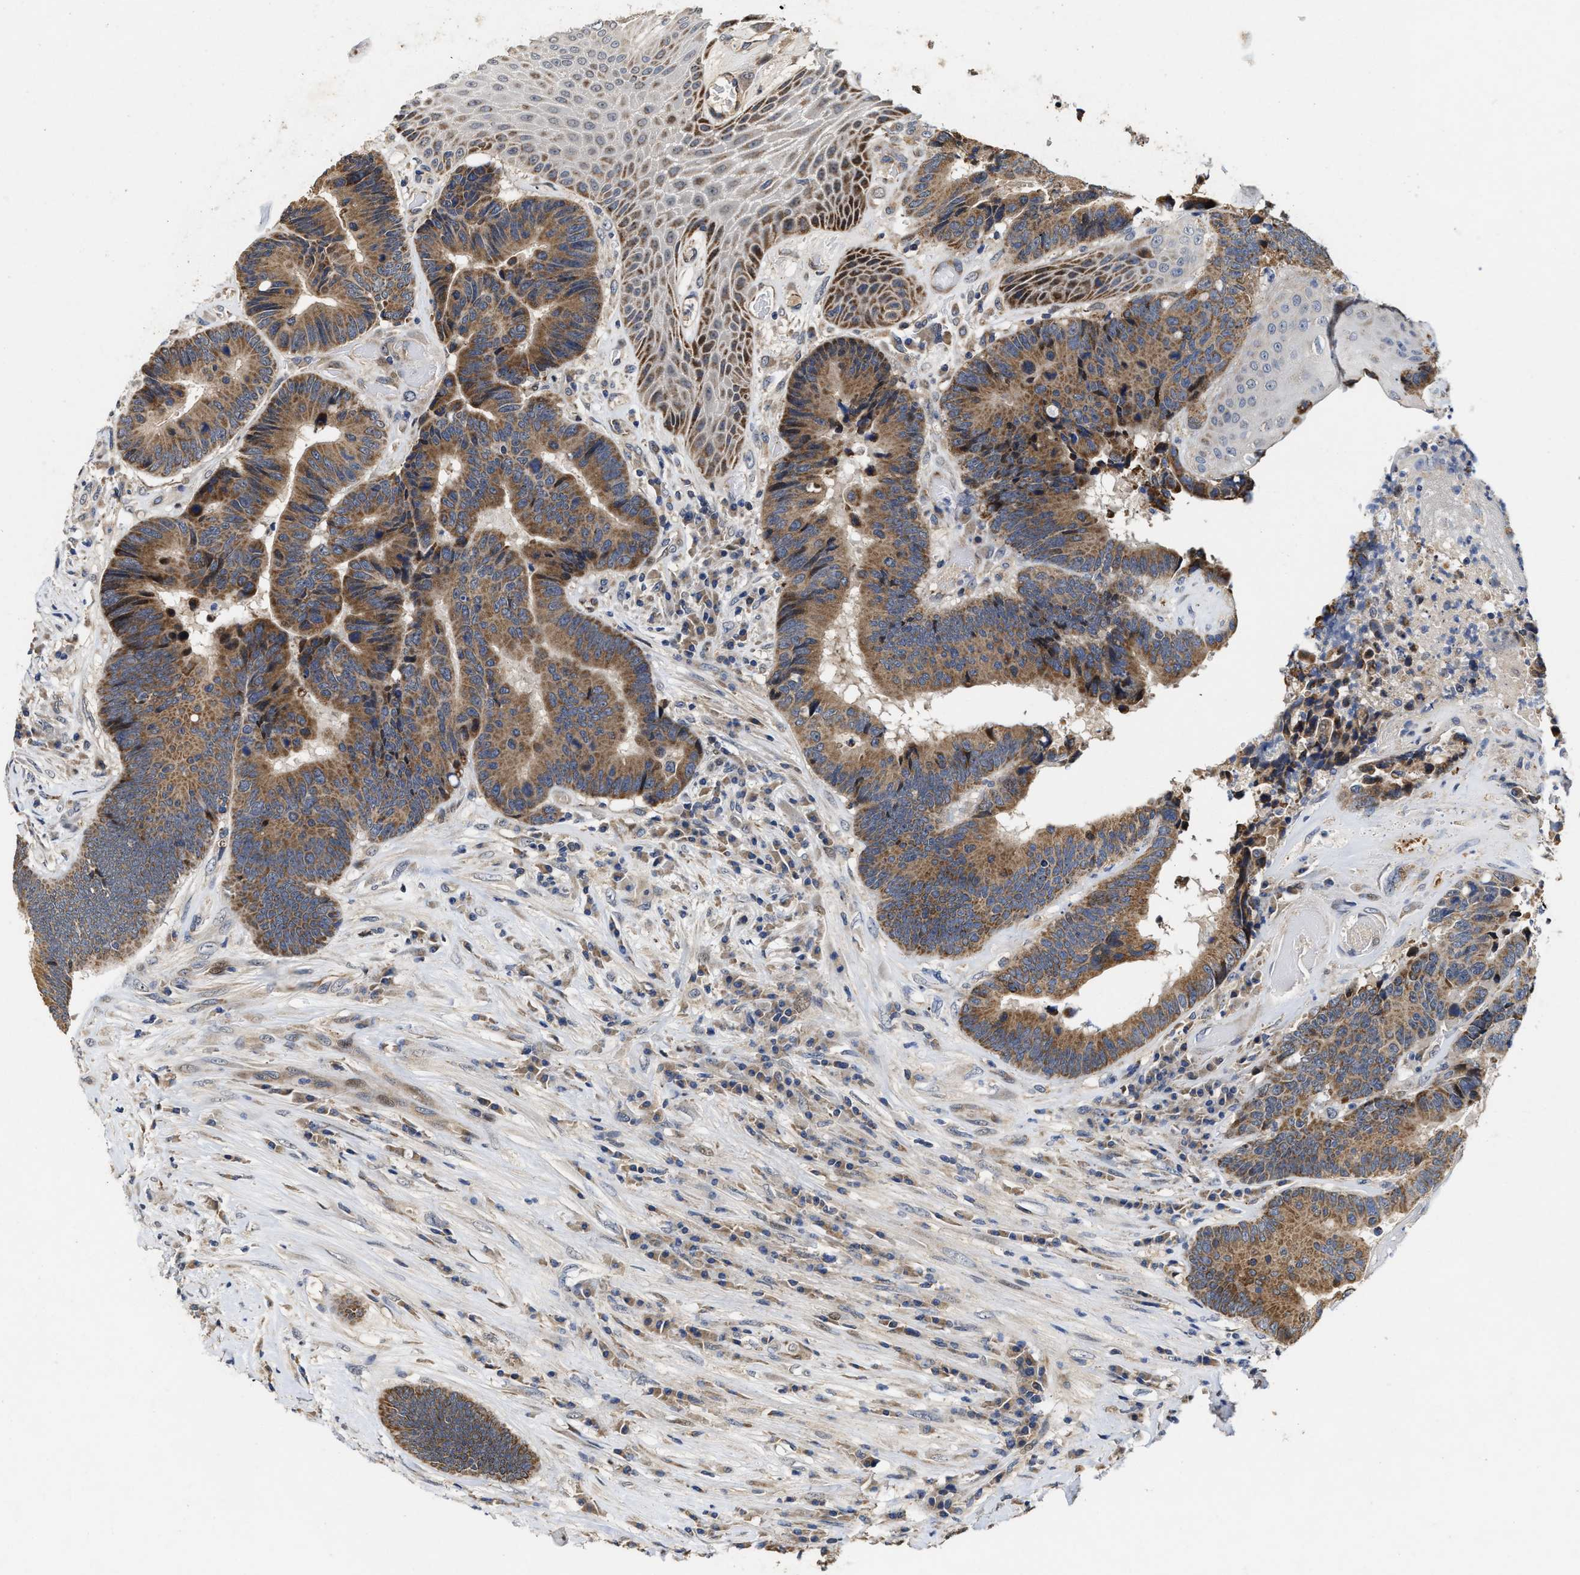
{"staining": {"intensity": "moderate", "quantity": ">75%", "location": "cytoplasmic/membranous"}, "tissue": "colorectal cancer", "cell_type": "Tumor cells", "image_type": "cancer", "snomed": [{"axis": "morphology", "description": "Adenocarcinoma, NOS"}, {"axis": "topography", "description": "Rectum"}, {"axis": "topography", "description": "Anal"}], "caption": "DAB immunohistochemical staining of human adenocarcinoma (colorectal) displays moderate cytoplasmic/membranous protein positivity in approximately >75% of tumor cells.", "gene": "SCYL2", "patient": {"sex": "female", "age": 89}}